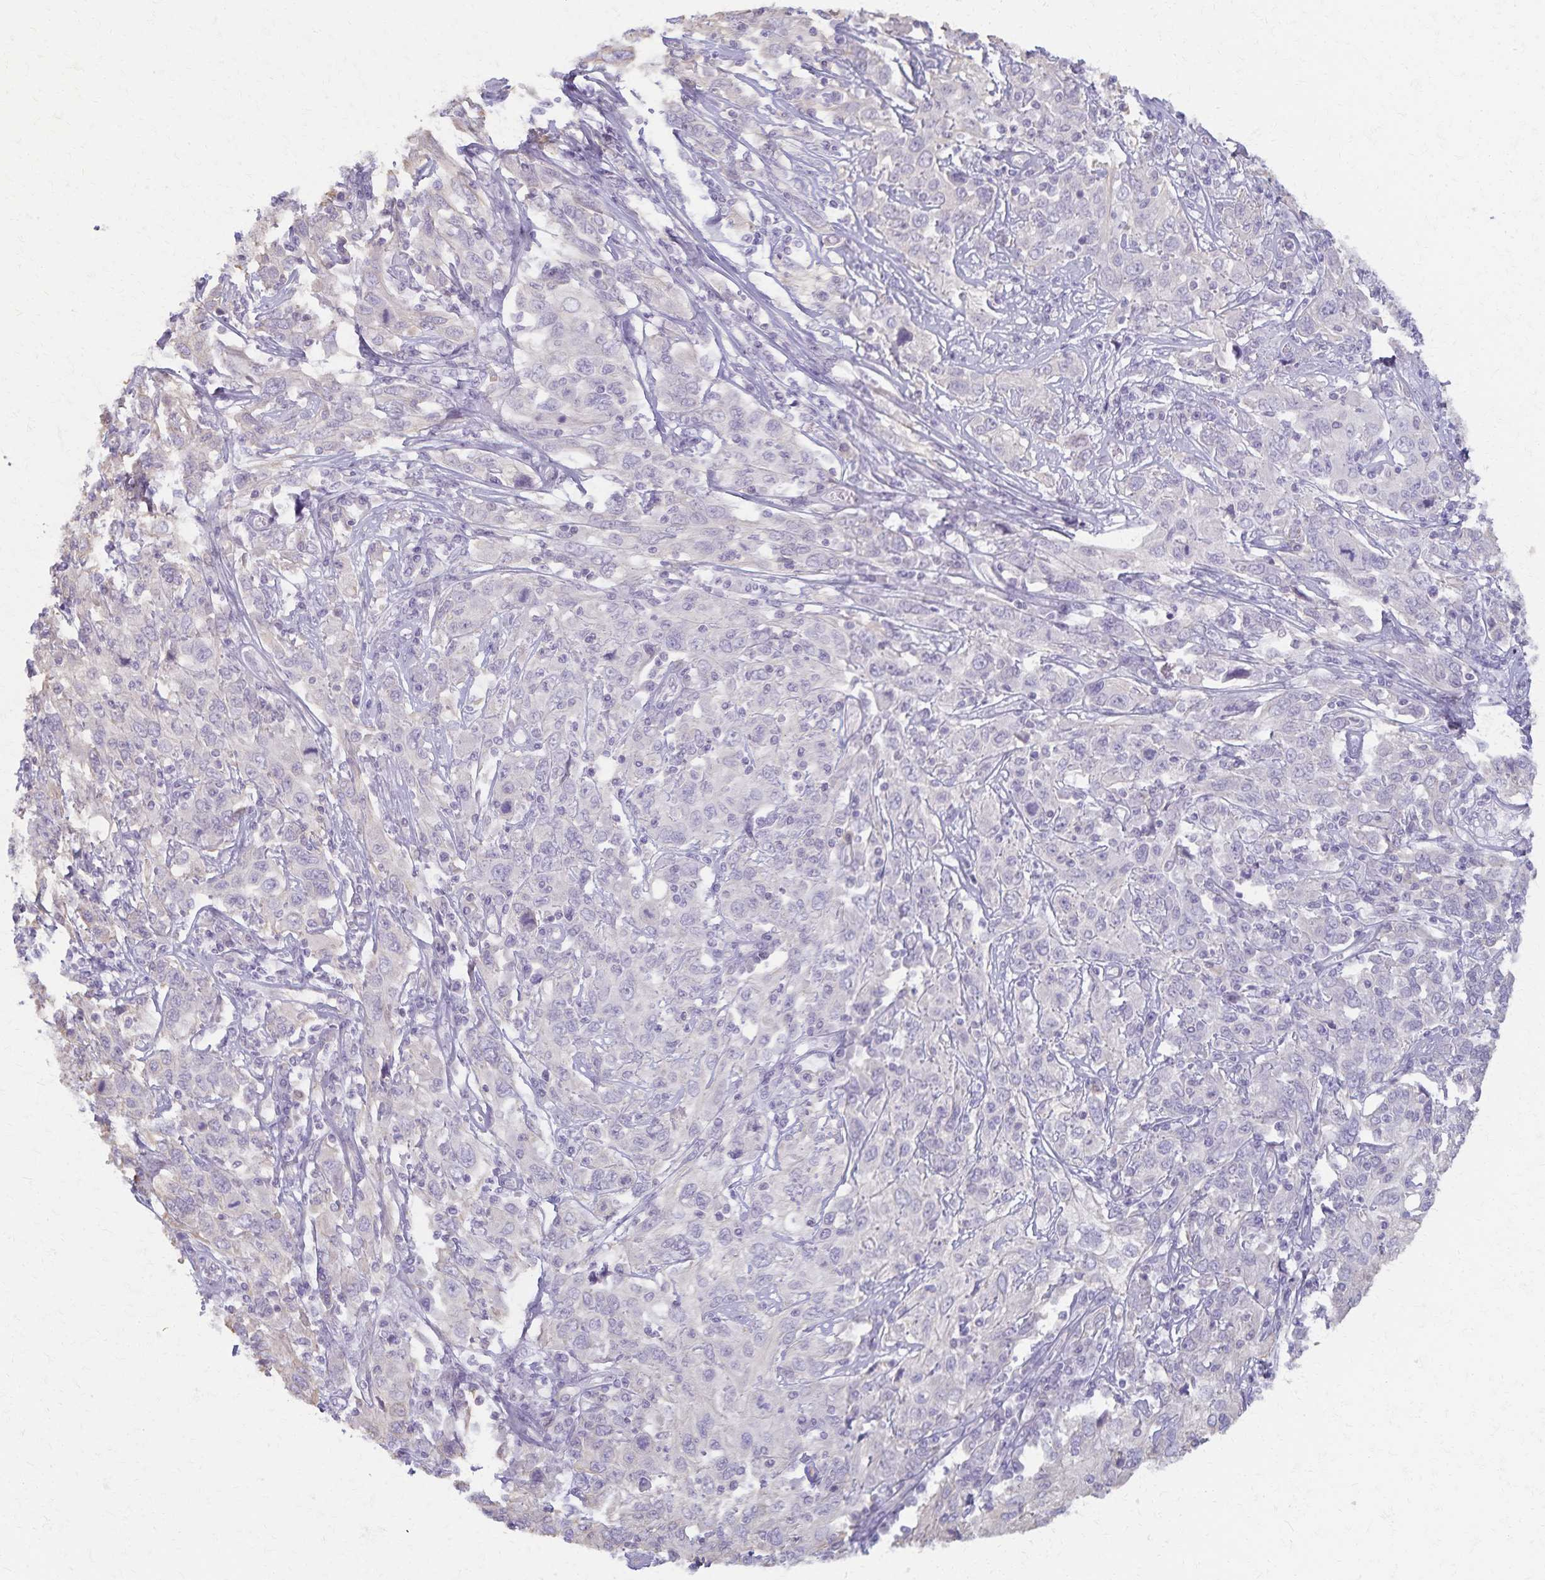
{"staining": {"intensity": "negative", "quantity": "none", "location": "none"}, "tissue": "cervical cancer", "cell_type": "Tumor cells", "image_type": "cancer", "snomed": [{"axis": "morphology", "description": "Squamous cell carcinoma, NOS"}, {"axis": "topography", "description": "Cervix"}], "caption": "Micrograph shows no protein expression in tumor cells of cervical squamous cell carcinoma tissue.", "gene": "KISS1", "patient": {"sex": "female", "age": 46}}